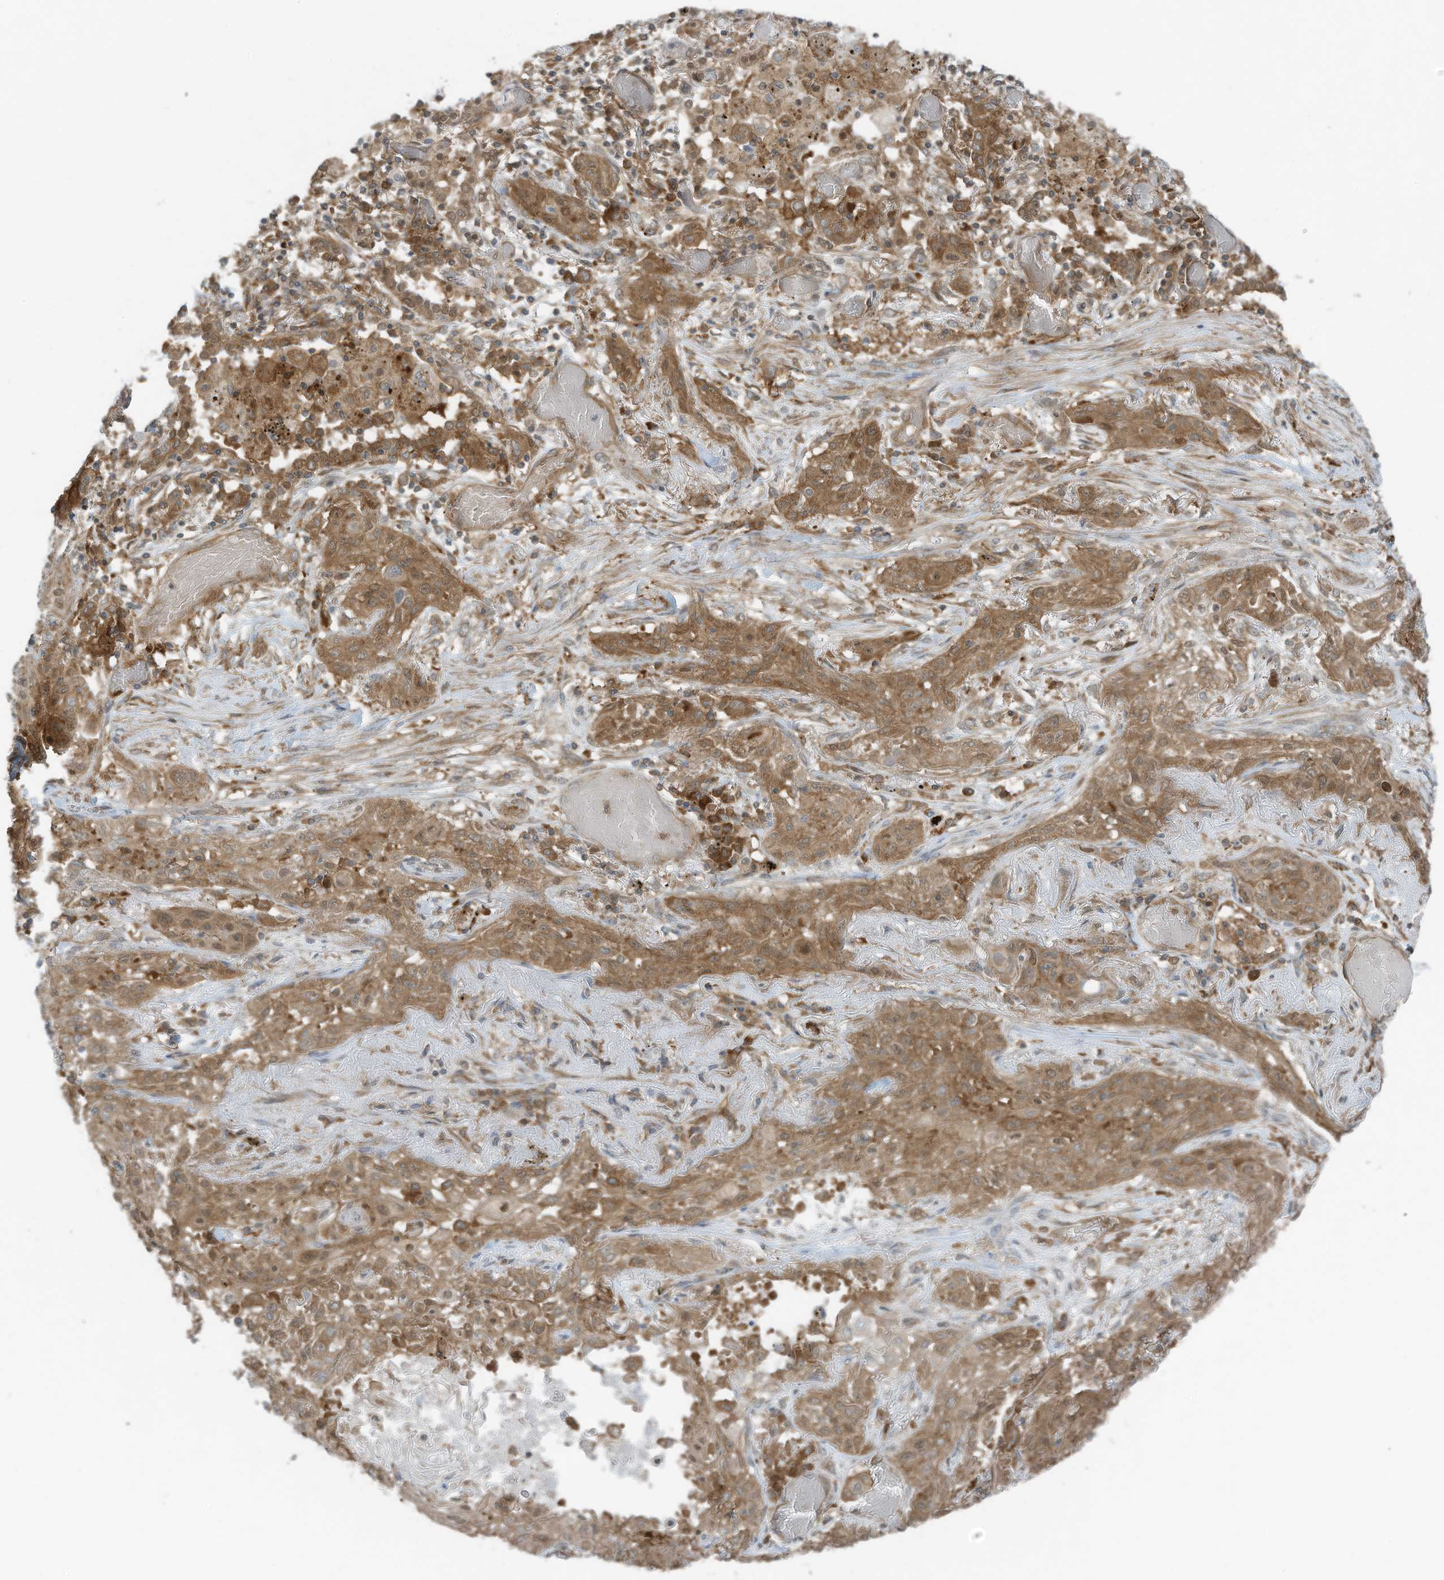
{"staining": {"intensity": "moderate", "quantity": ">75%", "location": "cytoplasmic/membranous"}, "tissue": "lung cancer", "cell_type": "Tumor cells", "image_type": "cancer", "snomed": [{"axis": "morphology", "description": "Squamous cell carcinoma, NOS"}, {"axis": "topography", "description": "Lung"}], "caption": "Immunohistochemistry of lung cancer (squamous cell carcinoma) exhibits medium levels of moderate cytoplasmic/membranous expression in about >75% of tumor cells. Immunohistochemistry (ihc) stains the protein in brown and the nuclei are stained blue.", "gene": "OLA1", "patient": {"sex": "female", "age": 47}}